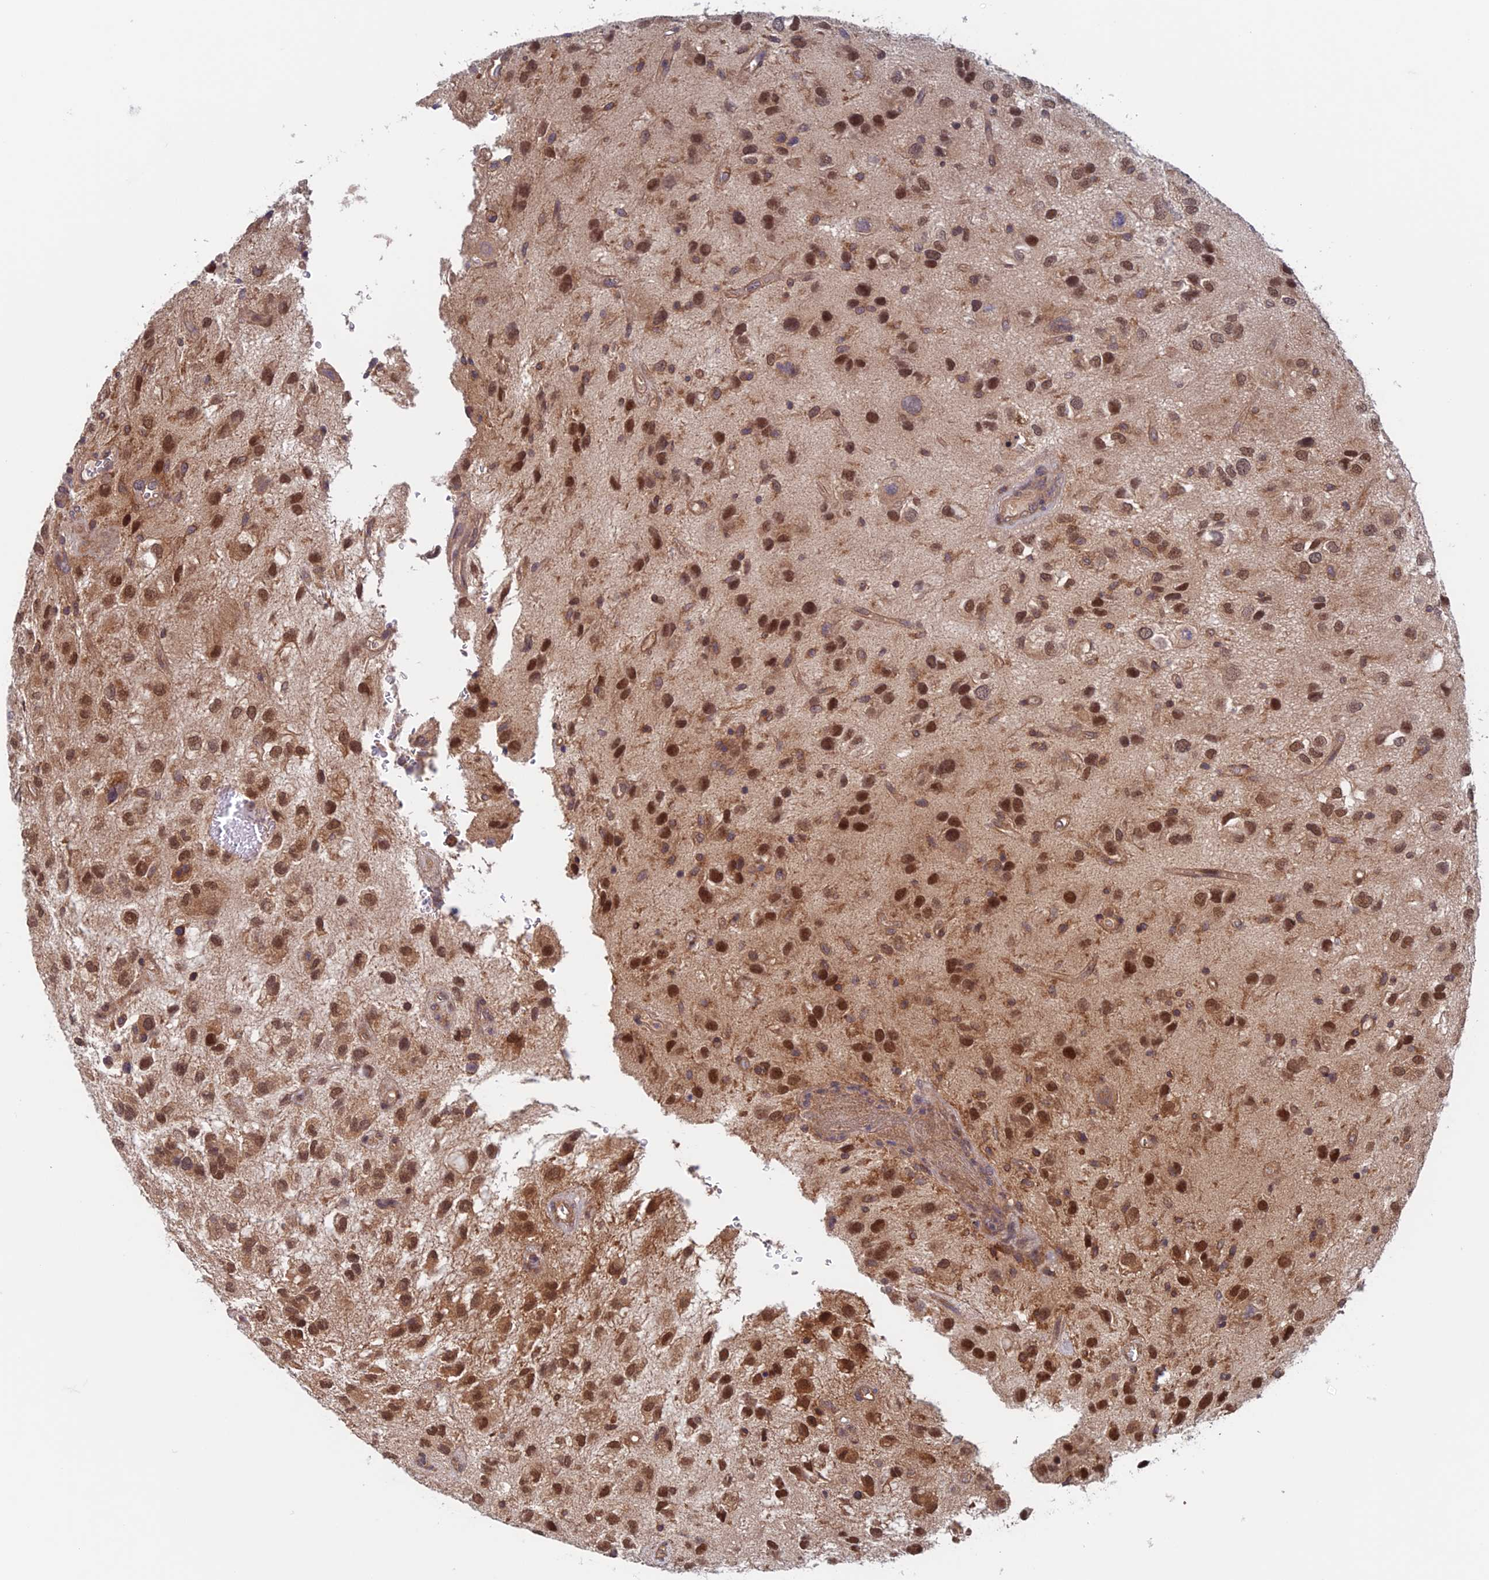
{"staining": {"intensity": "moderate", "quantity": ">75%", "location": "nuclear"}, "tissue": "glioma", "cell_type": "Tumor cells", "image_type": "cancer", "snomed": [{"axis": "morphology", "description": "Glioma, malignant, Low grade"}, {"axis": "topography", "description": "Brain"}], "caption": "High-magnification brightfield microscopy of low-grade glioma (malignant) stained with DAB (3,3'-diaminobenzidine) (brown) and counterstained with hematoxylin (blue). tumor cells exhibit moderate nuclear positivity is present in about>75% of cells. (DAB = brown stain, brightfield microscopy at high magnification).", "gene": "NUDT16L1", "patient": {"sex": "male", "age": 66}}